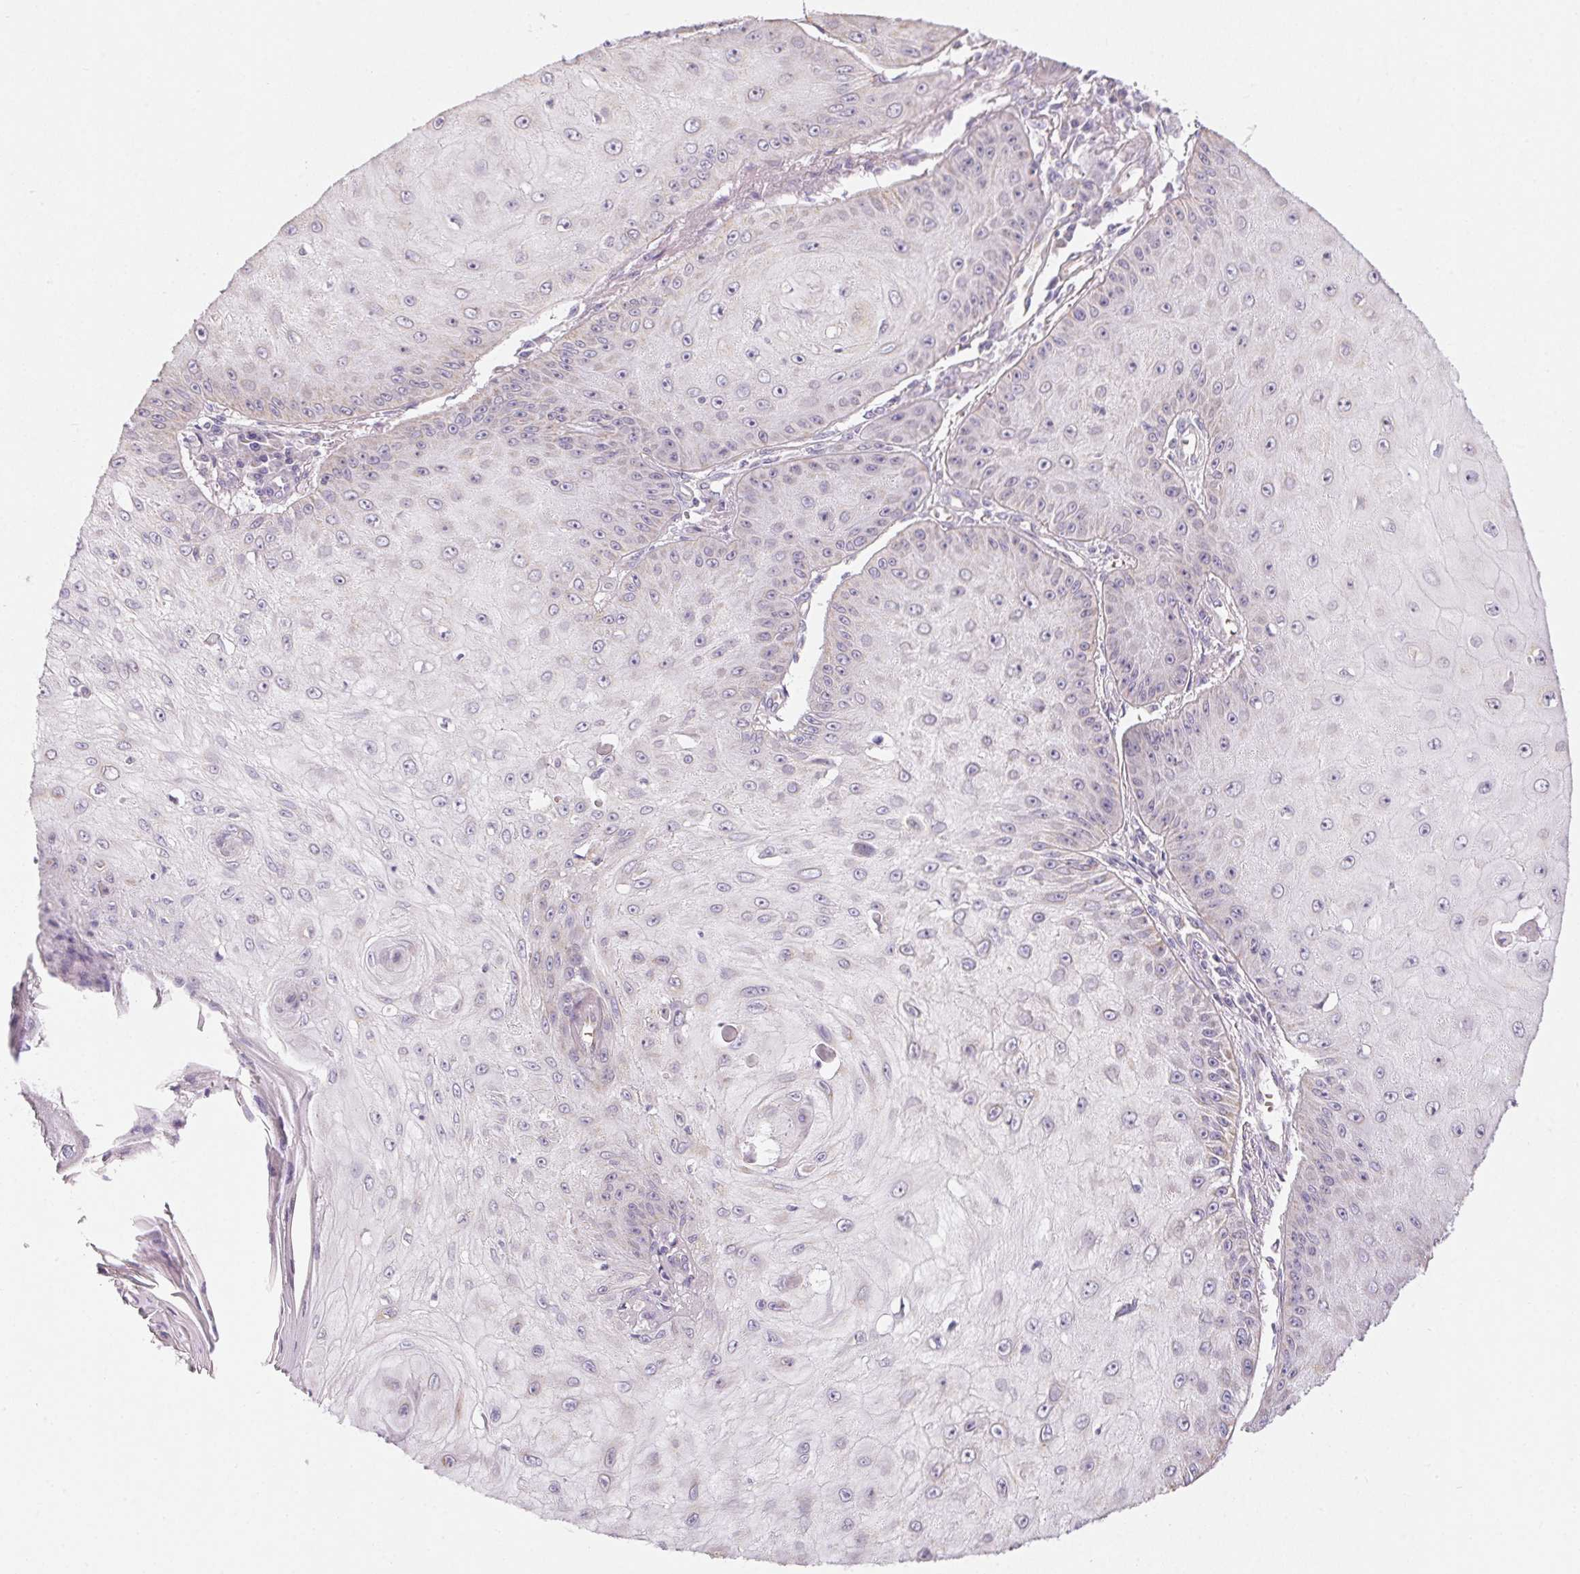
{"staining": {"intensity": "negative", "quantity": "none", "location": "none"}, "tissue": "skin cancer", "cell_type": "Tumor cells", "image_type": "cancer", "snomed": [{"axis": "morphology", "description": "Squamous cell carcinoma, NOS"}, {"axis": "topography", "description": "Skin"}], "caption": "IHC image of squamous cell carcinoma (skin) stained for a protein (brown), which shows no expression in tumor cells.", "gene": "SMYD1", "patient": {"sex": "male", "age": 70}}